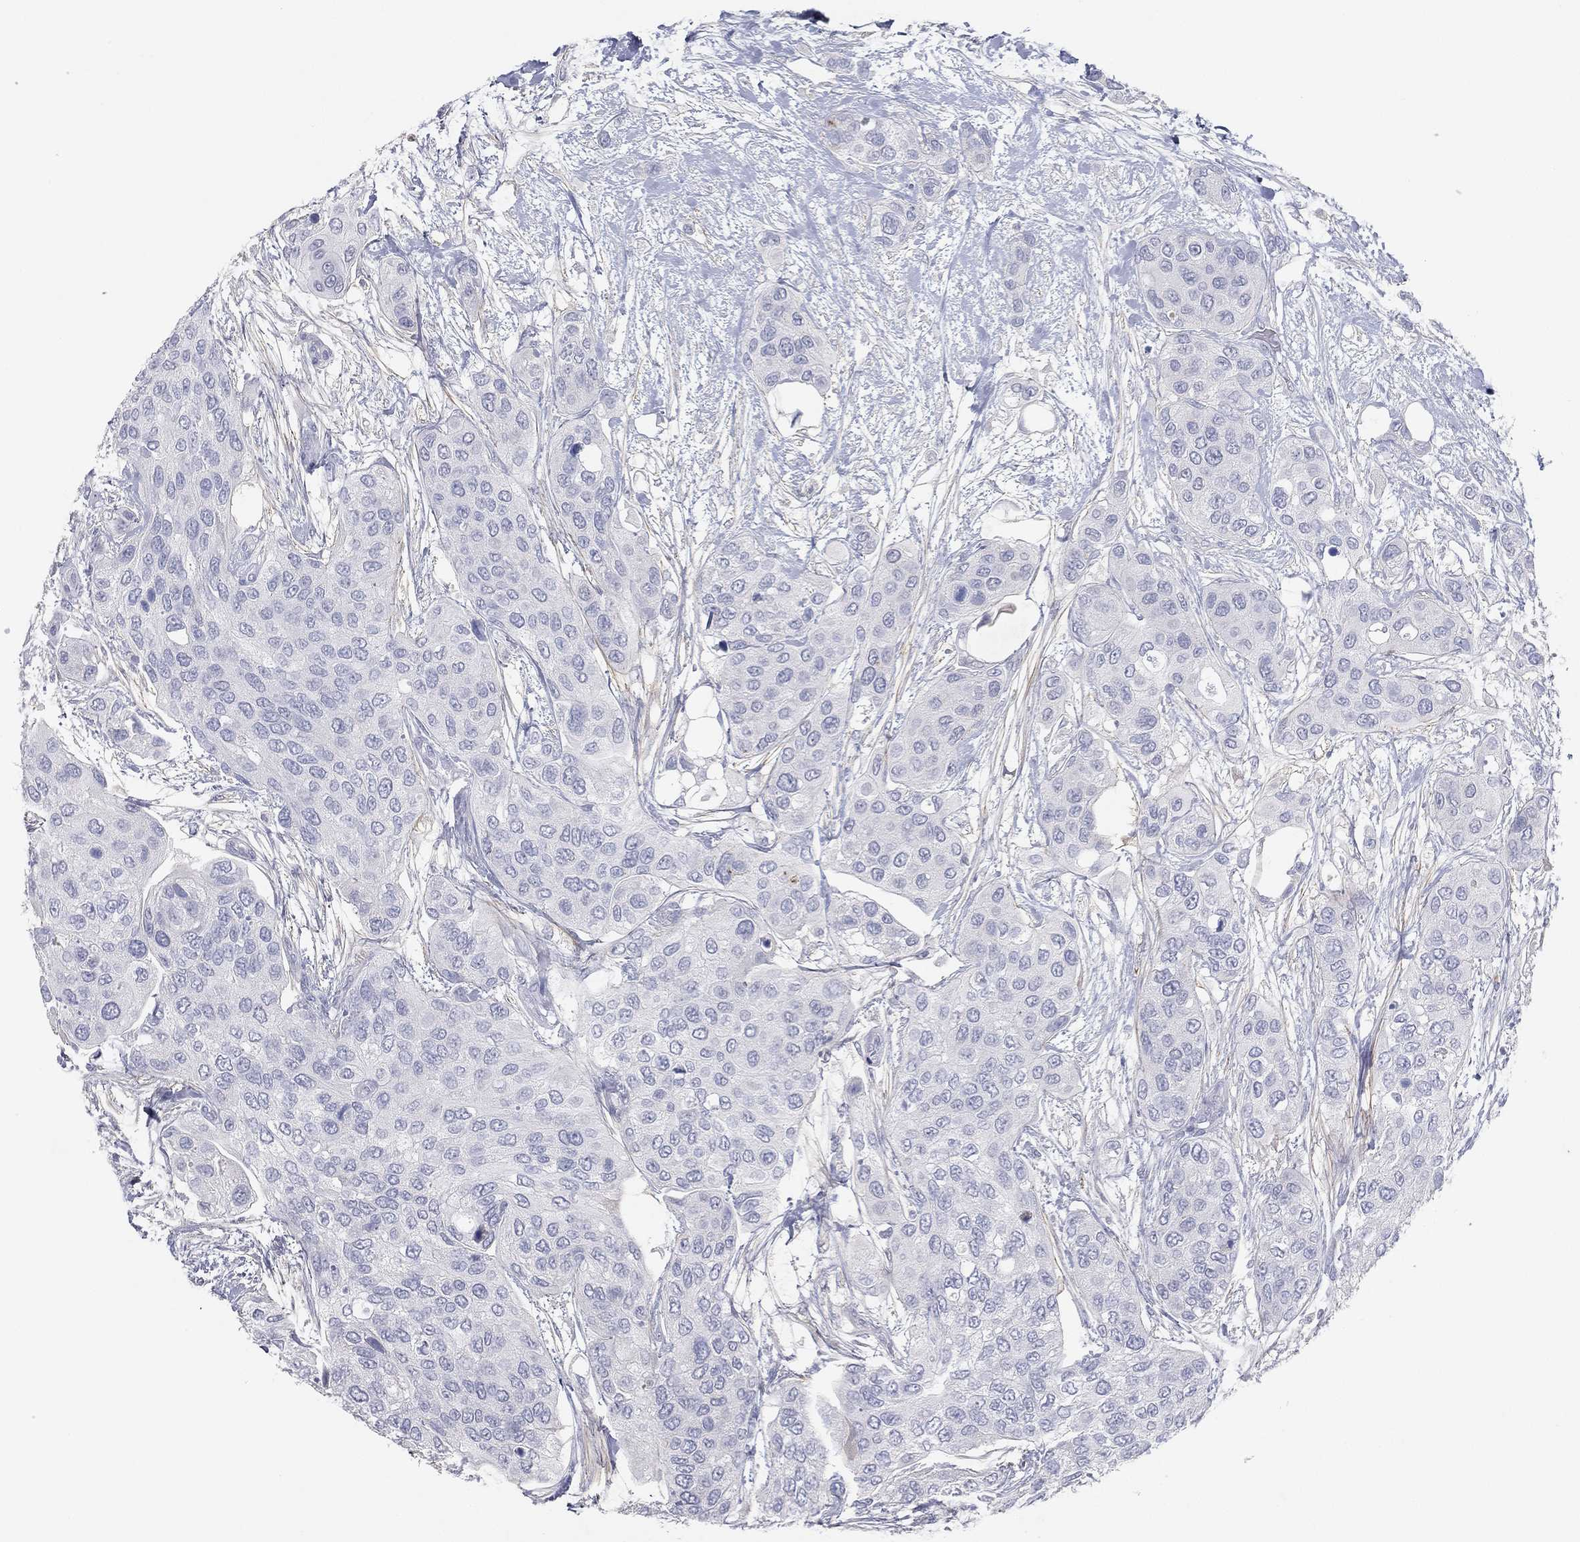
{"staining": {"intensity": "negative", "quantity": "none", "location": "none"}, "tissue": "urothelial cancer", "cell_type": "Tumor cells", "image_type": "cancer", "snomed": [{"axis": "morphology", "description": "Urothelial carcinoma, High grade"}, {"axis": "topography", "description": "Urinary bladder"}], "caption": "Tumor cells are negative for protein expression in human urothelial cancer.", "gene": "CPT1B", "patient": {"sex": "male", "age": 77}}